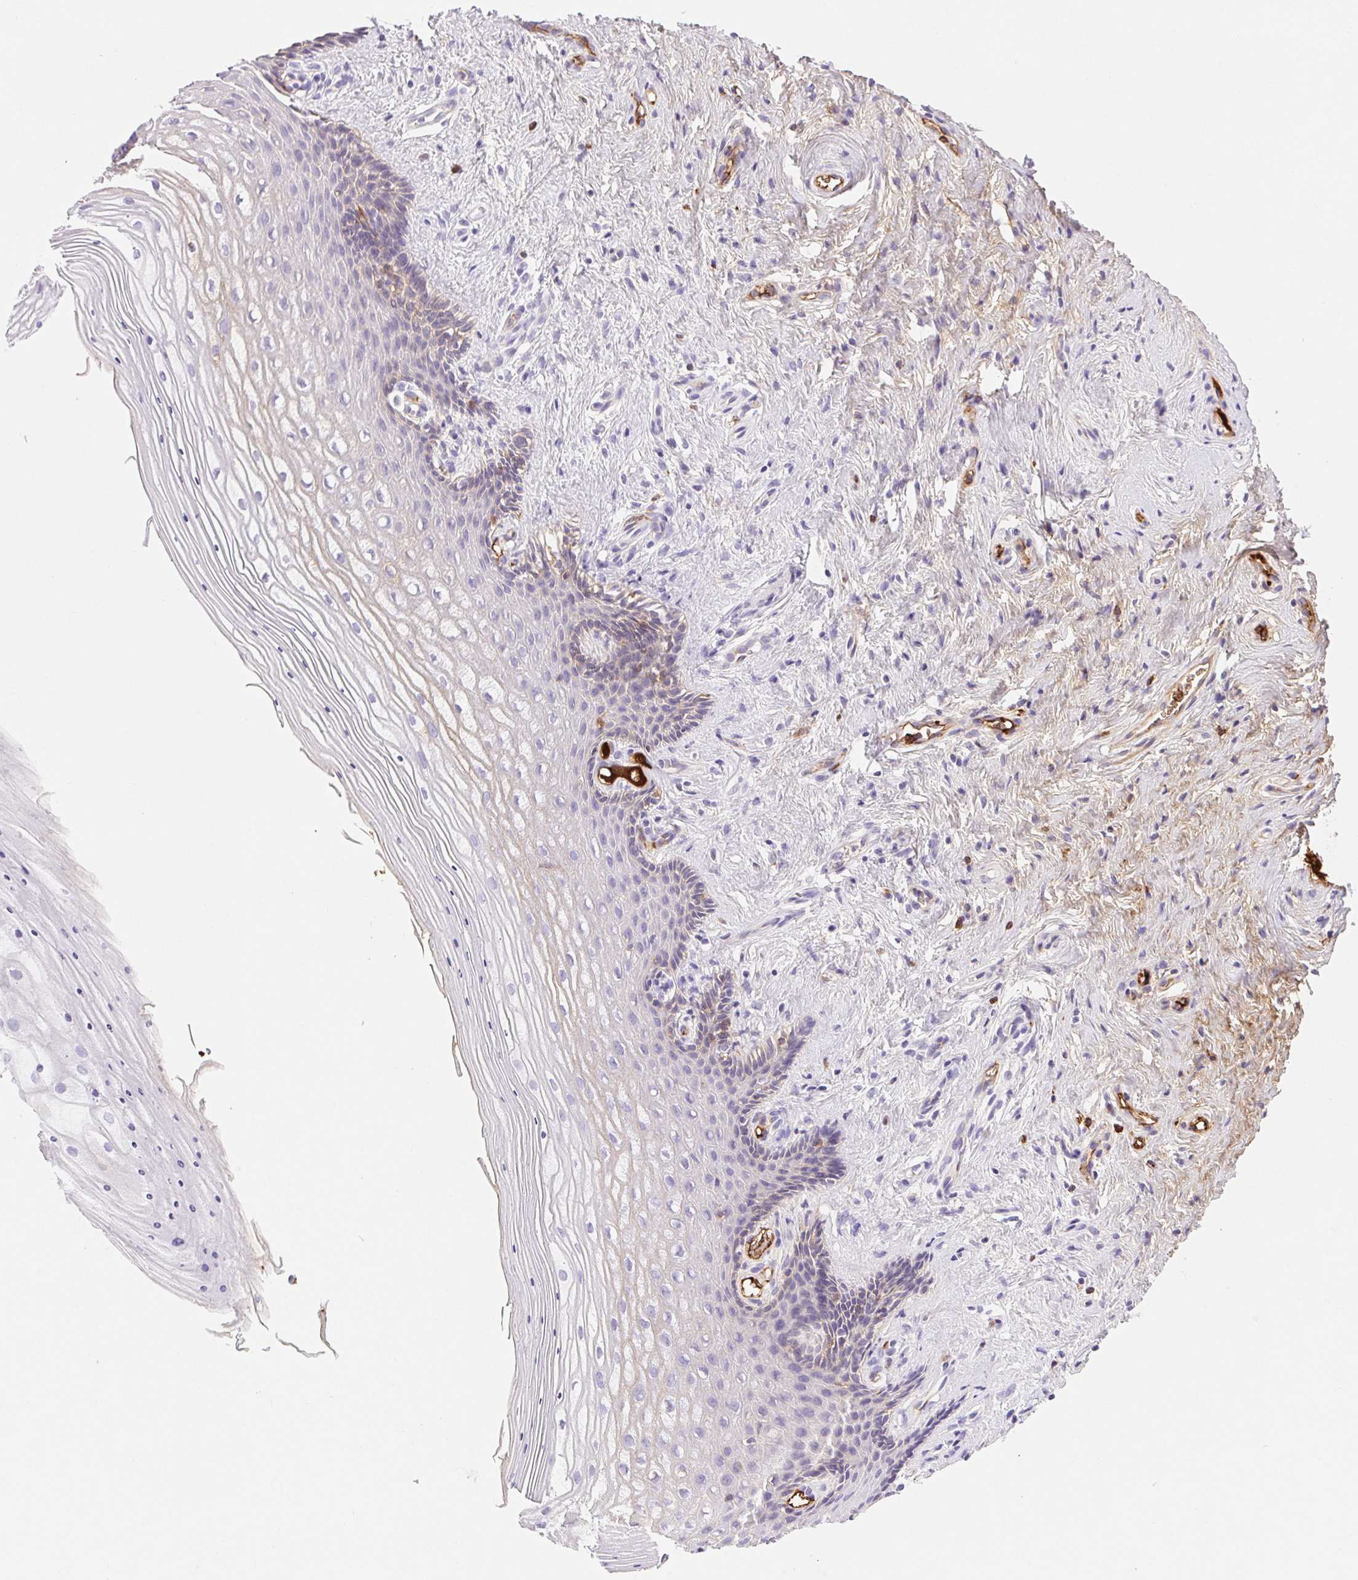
{"staining": {"intensity": "negative", "quantity": "none", "location": "none"}, "tissue": "vagina", "cell_type": "Squamous epithelial cells", "image_type": "normal", "snomed": [{"axis": "morphology", "description": "Normal tissue, NOS"}, {"axis": "topography", "description": "Vagina"}], "caption": "There is no significant expression in squamous epithelial cells of vagina. The staining is performed using DAB brown chromogen with nuclei counter-stained in using hematoxylin.", "gene": "FGA", "patient": {"sex": "female", "age": 42}}